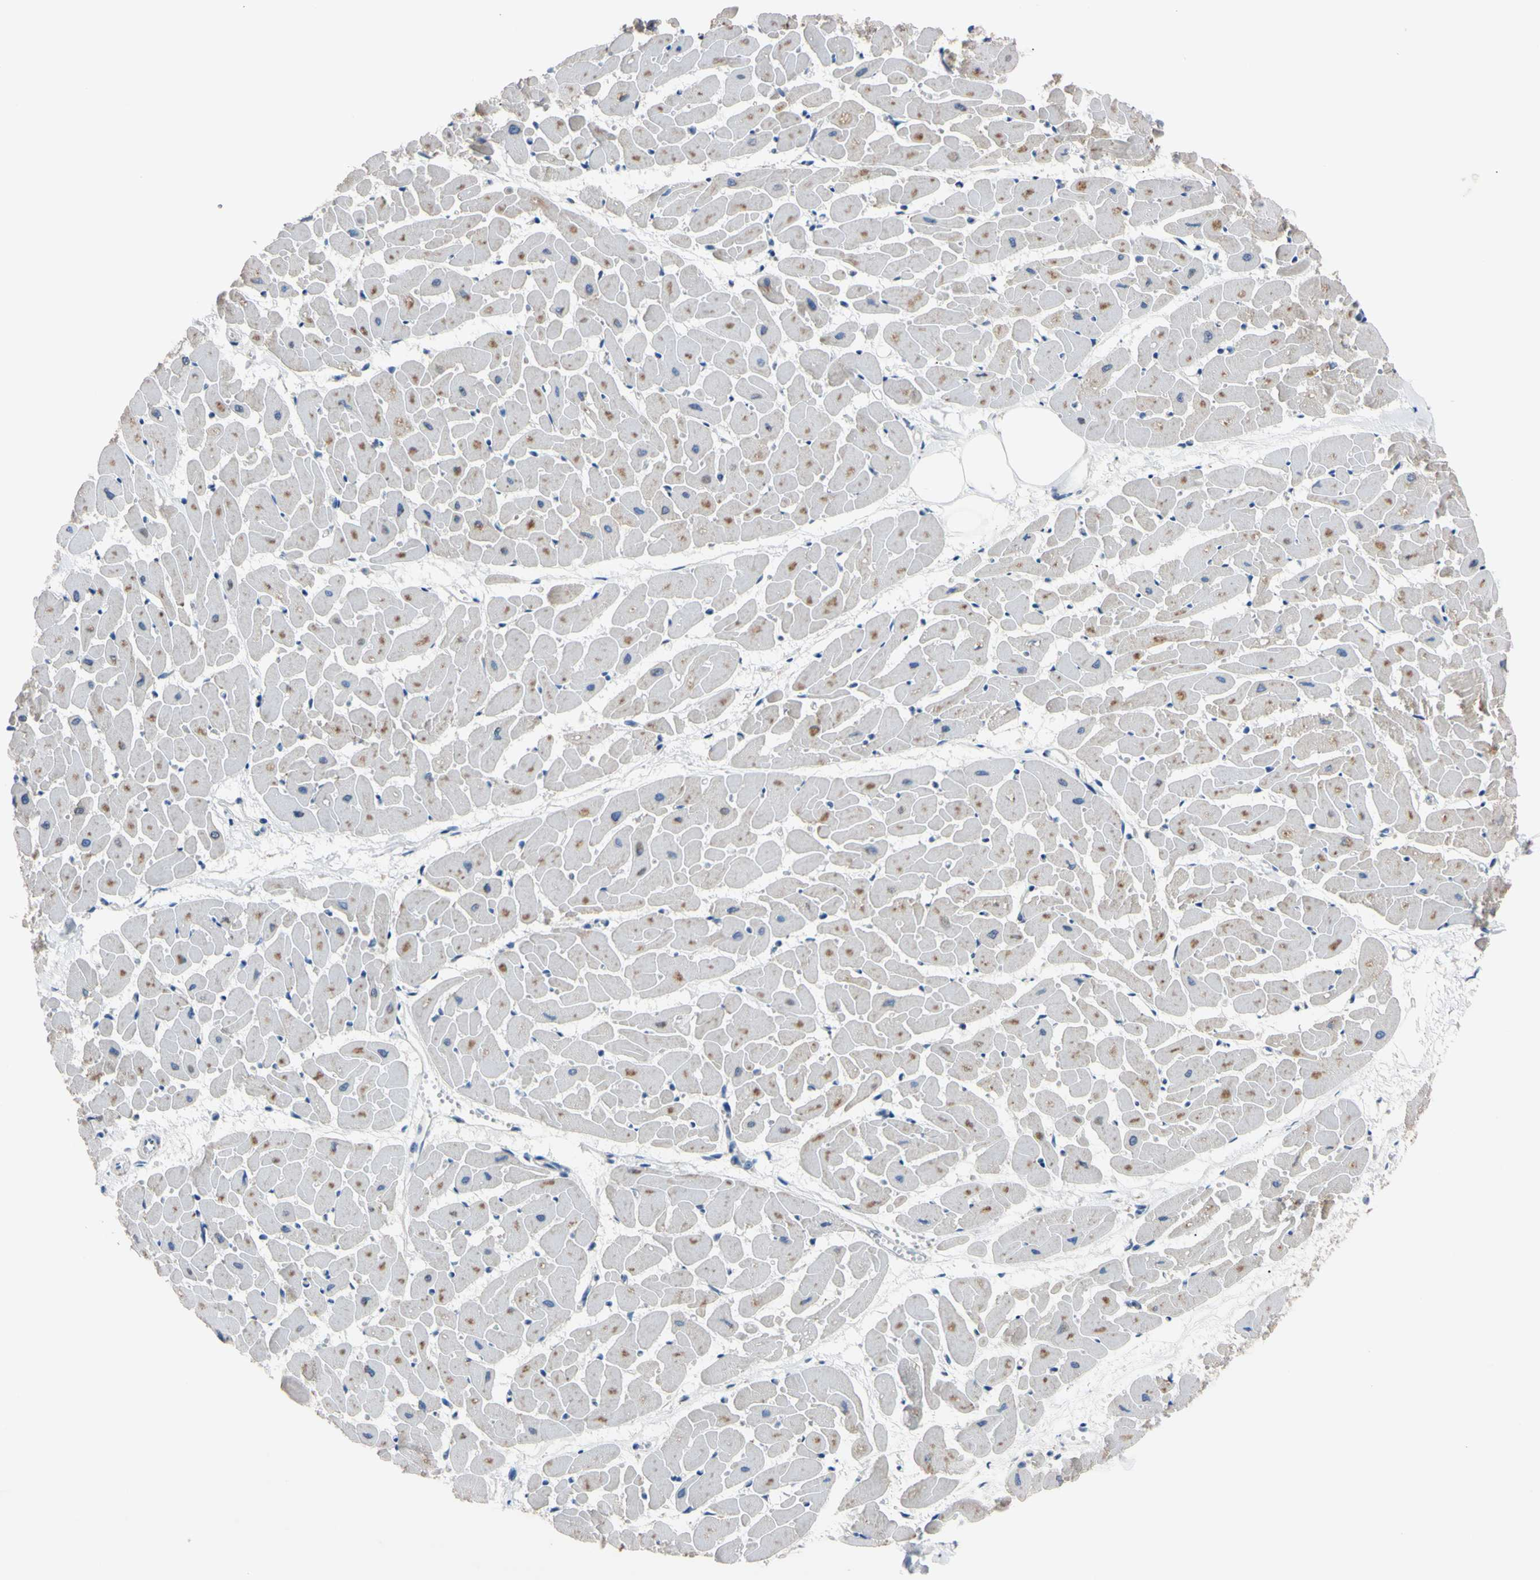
{"staining": {"intensity": "moderate", "quantity": ">75%", "location": "cytoplasmic/membranous"}, "tissue": "heart muscle", "cell_type": "Cardiomyocytes", "image_type": "normal", "snomed": [{"axis": "morphology", "description": "Normal tissue, NOS"}, {"axis": "topography", "description": "Heart"}], "caption": "The photomicrograph shows immunohistochemical staining of unremarkable heart muscle. There is moderate cytoplasmic/membranous expression is identified in approximately >75% of cardiomyocytes. The staining is performed using DAB (3,3'-diaminobenzidine) brown chromogen to label protein expression. The nuclei are counter-stained blue using hematoxylin.", "gene": "PNKD", "patient": {"sex": "female", "age": 19}}